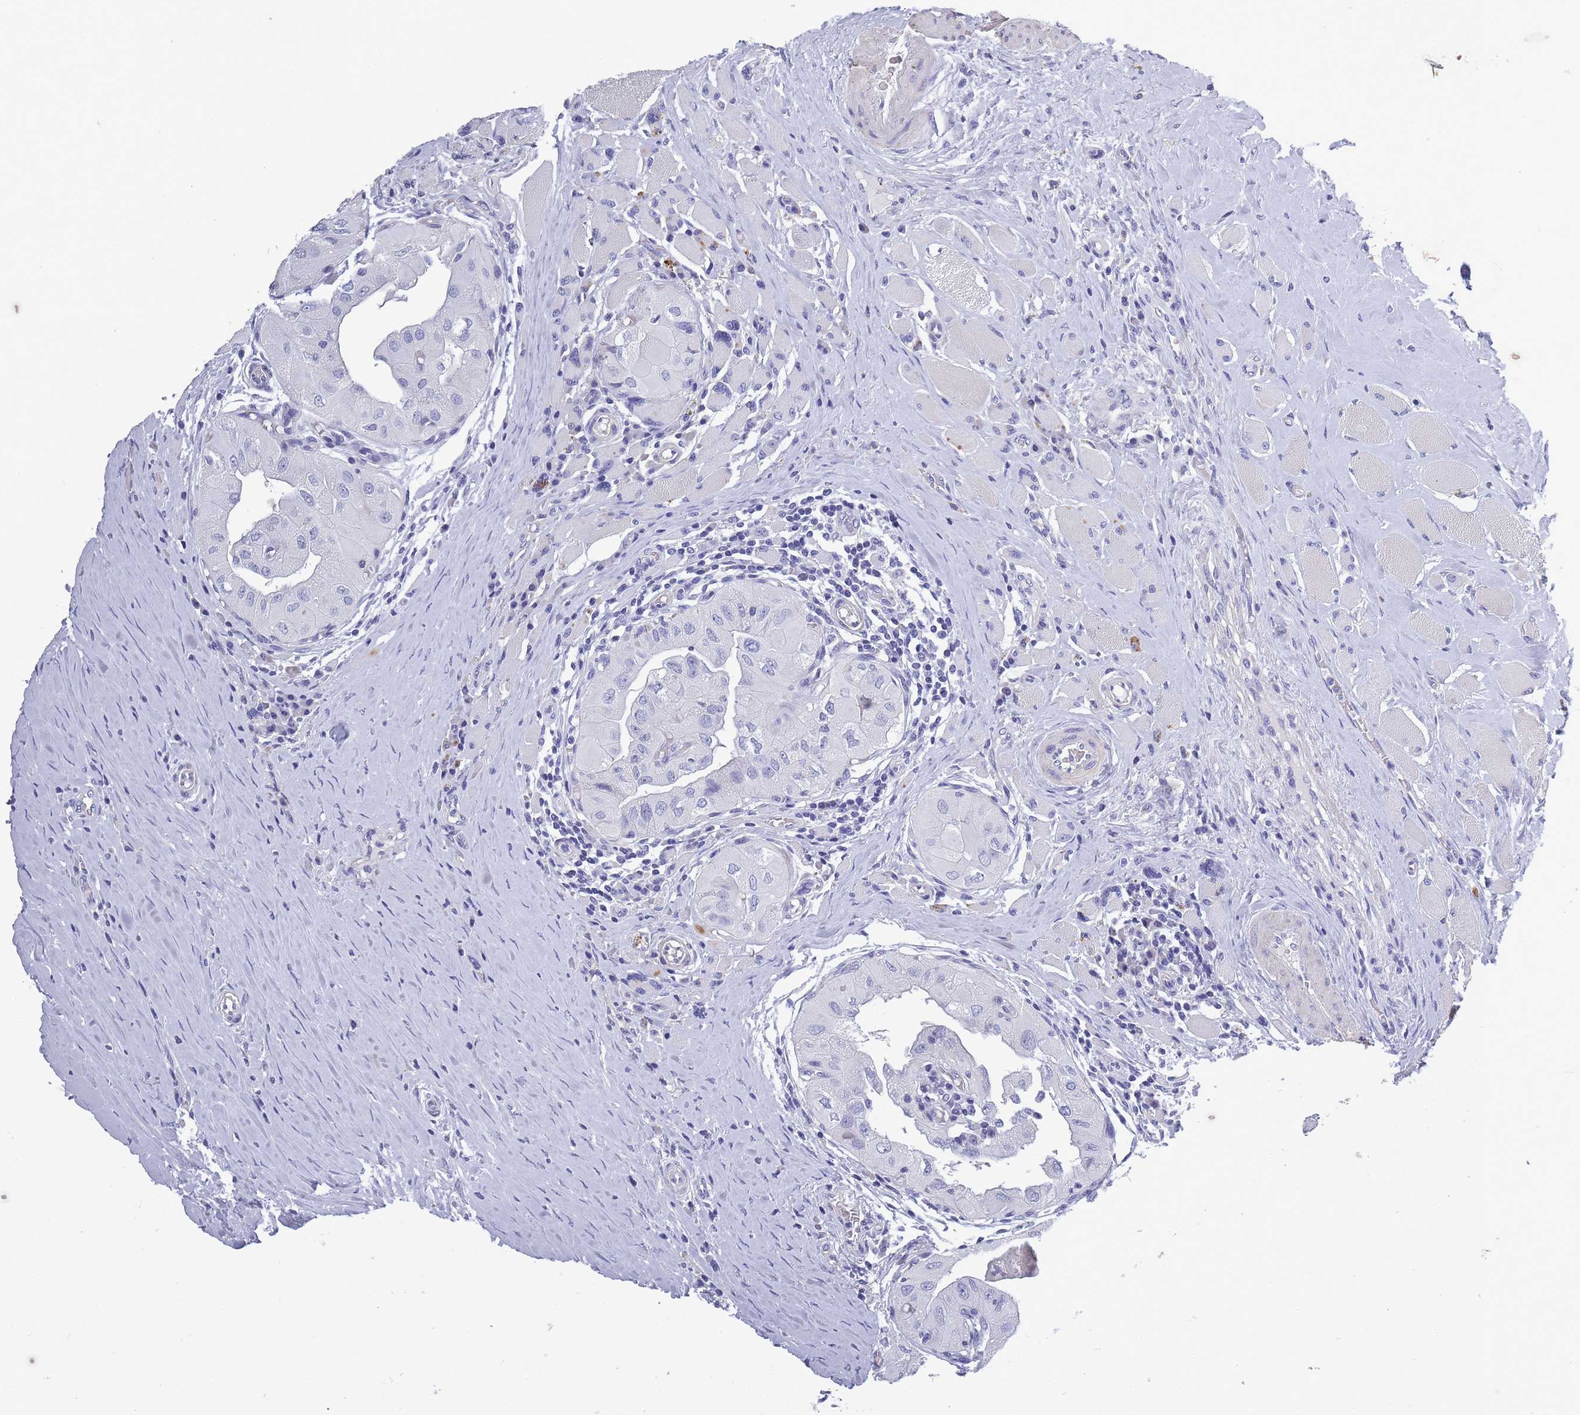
{"staining": {"intensity": "negative", "quantity": "none", "location": "none"}, "tissue": "thyroid cancer", "cell_type": "Tumor cells", "image_type": "cancer", "snomed": [{"axis": "morphology", "description": "Papillary adenocarcinoma, NOS"}, {"axis": "topography", "description": "Thyroid gland"}], "caption": "A histopathology image of thyroid cancer (papillary adenocarcinoma) stained for a protein exhibits no brown staining in tumor cells.", "gene": "OR4C5", "patient": {"sex": "female", "age": 59}}